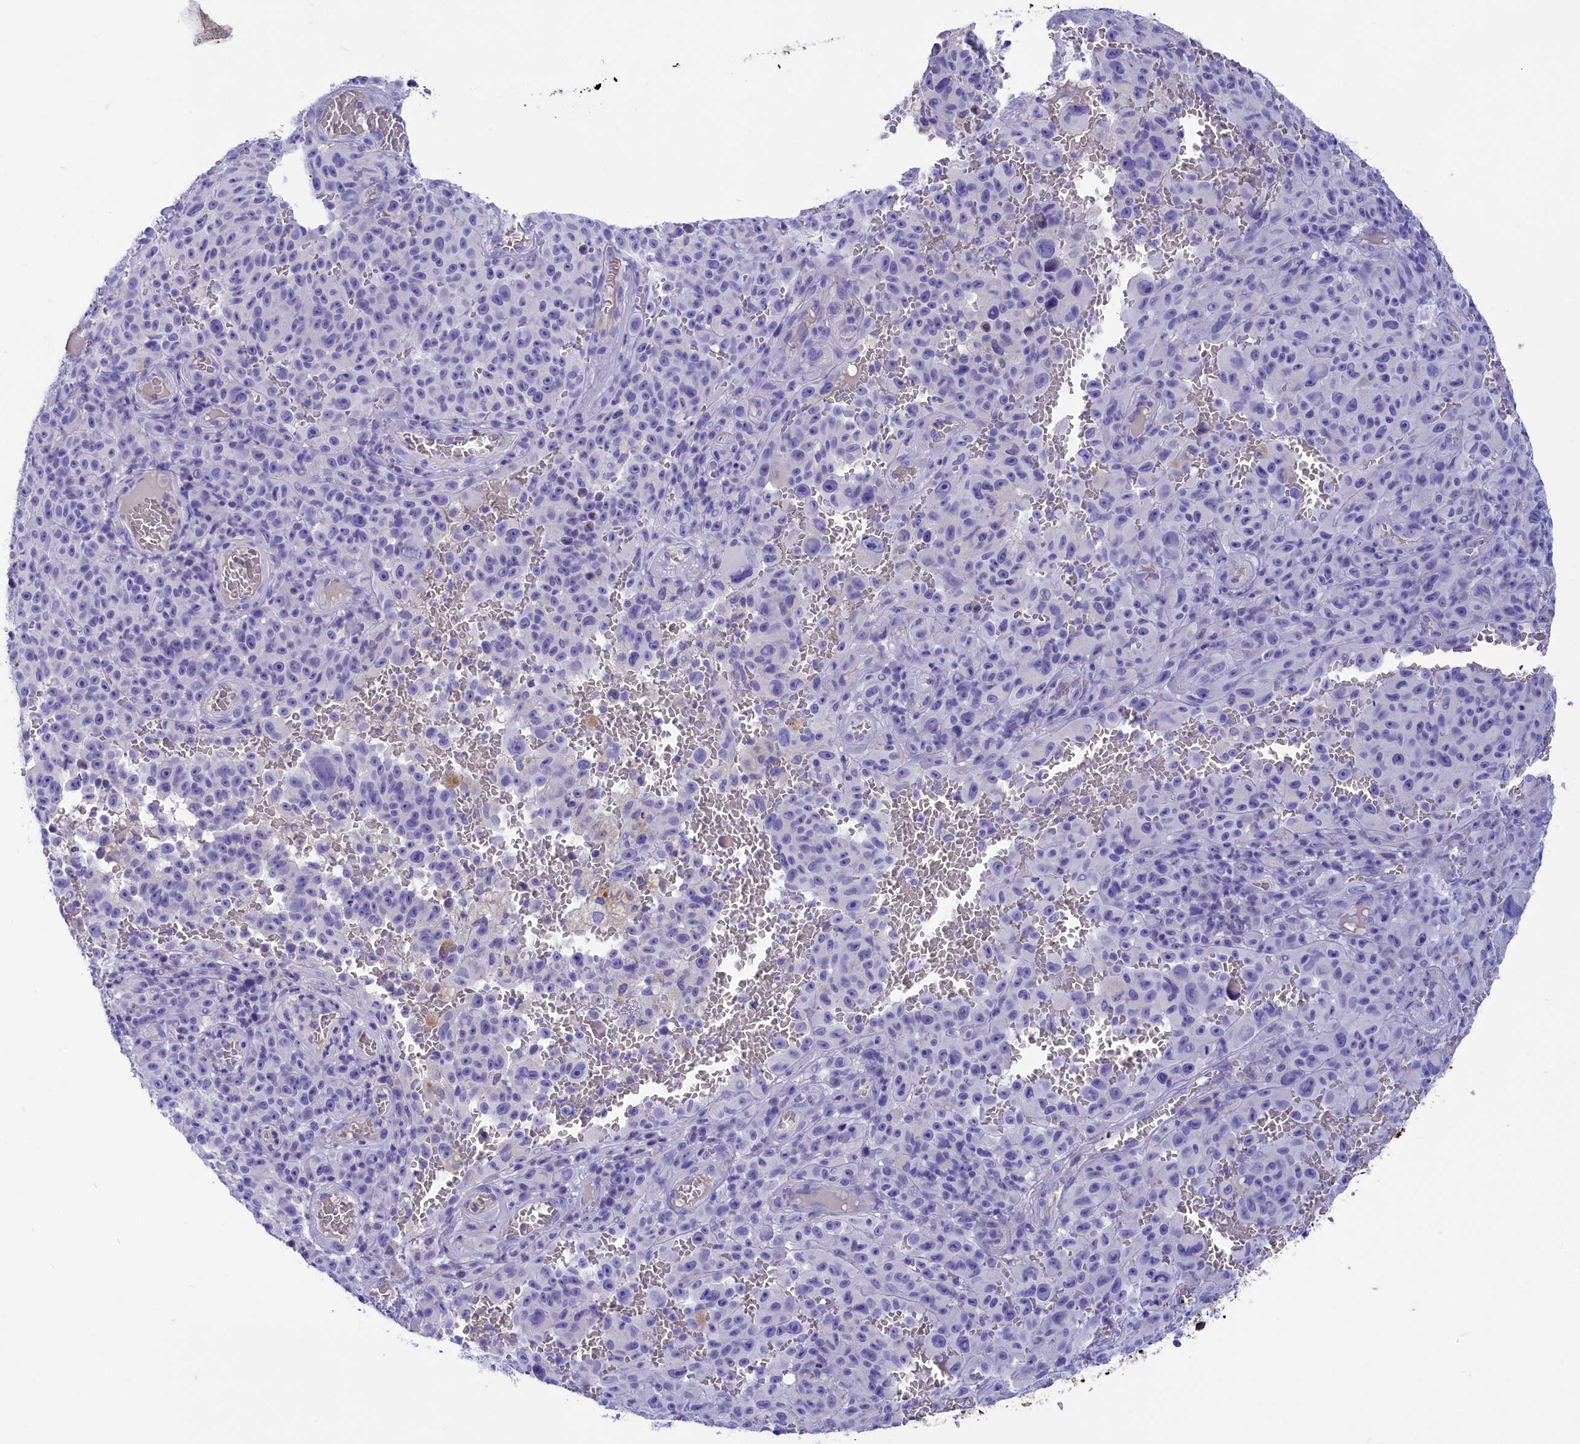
{"staining": {"intensity": "negative", "quantity": "none", "location": "none"}, "tissue": "melanoma", "cell_type": "Tumor cells", "image_type": "cancer", "snomed": [{"axis": "morphology", "description": "Malignant melanoma, NOS"}, {"axis": "topography", "description": "Skin"}], "caption": "There is no significant positivity in tumor cells of malignant melanoma.", "gene": "SULT2A1", "patient": {"sex": "female", "age": 82}}